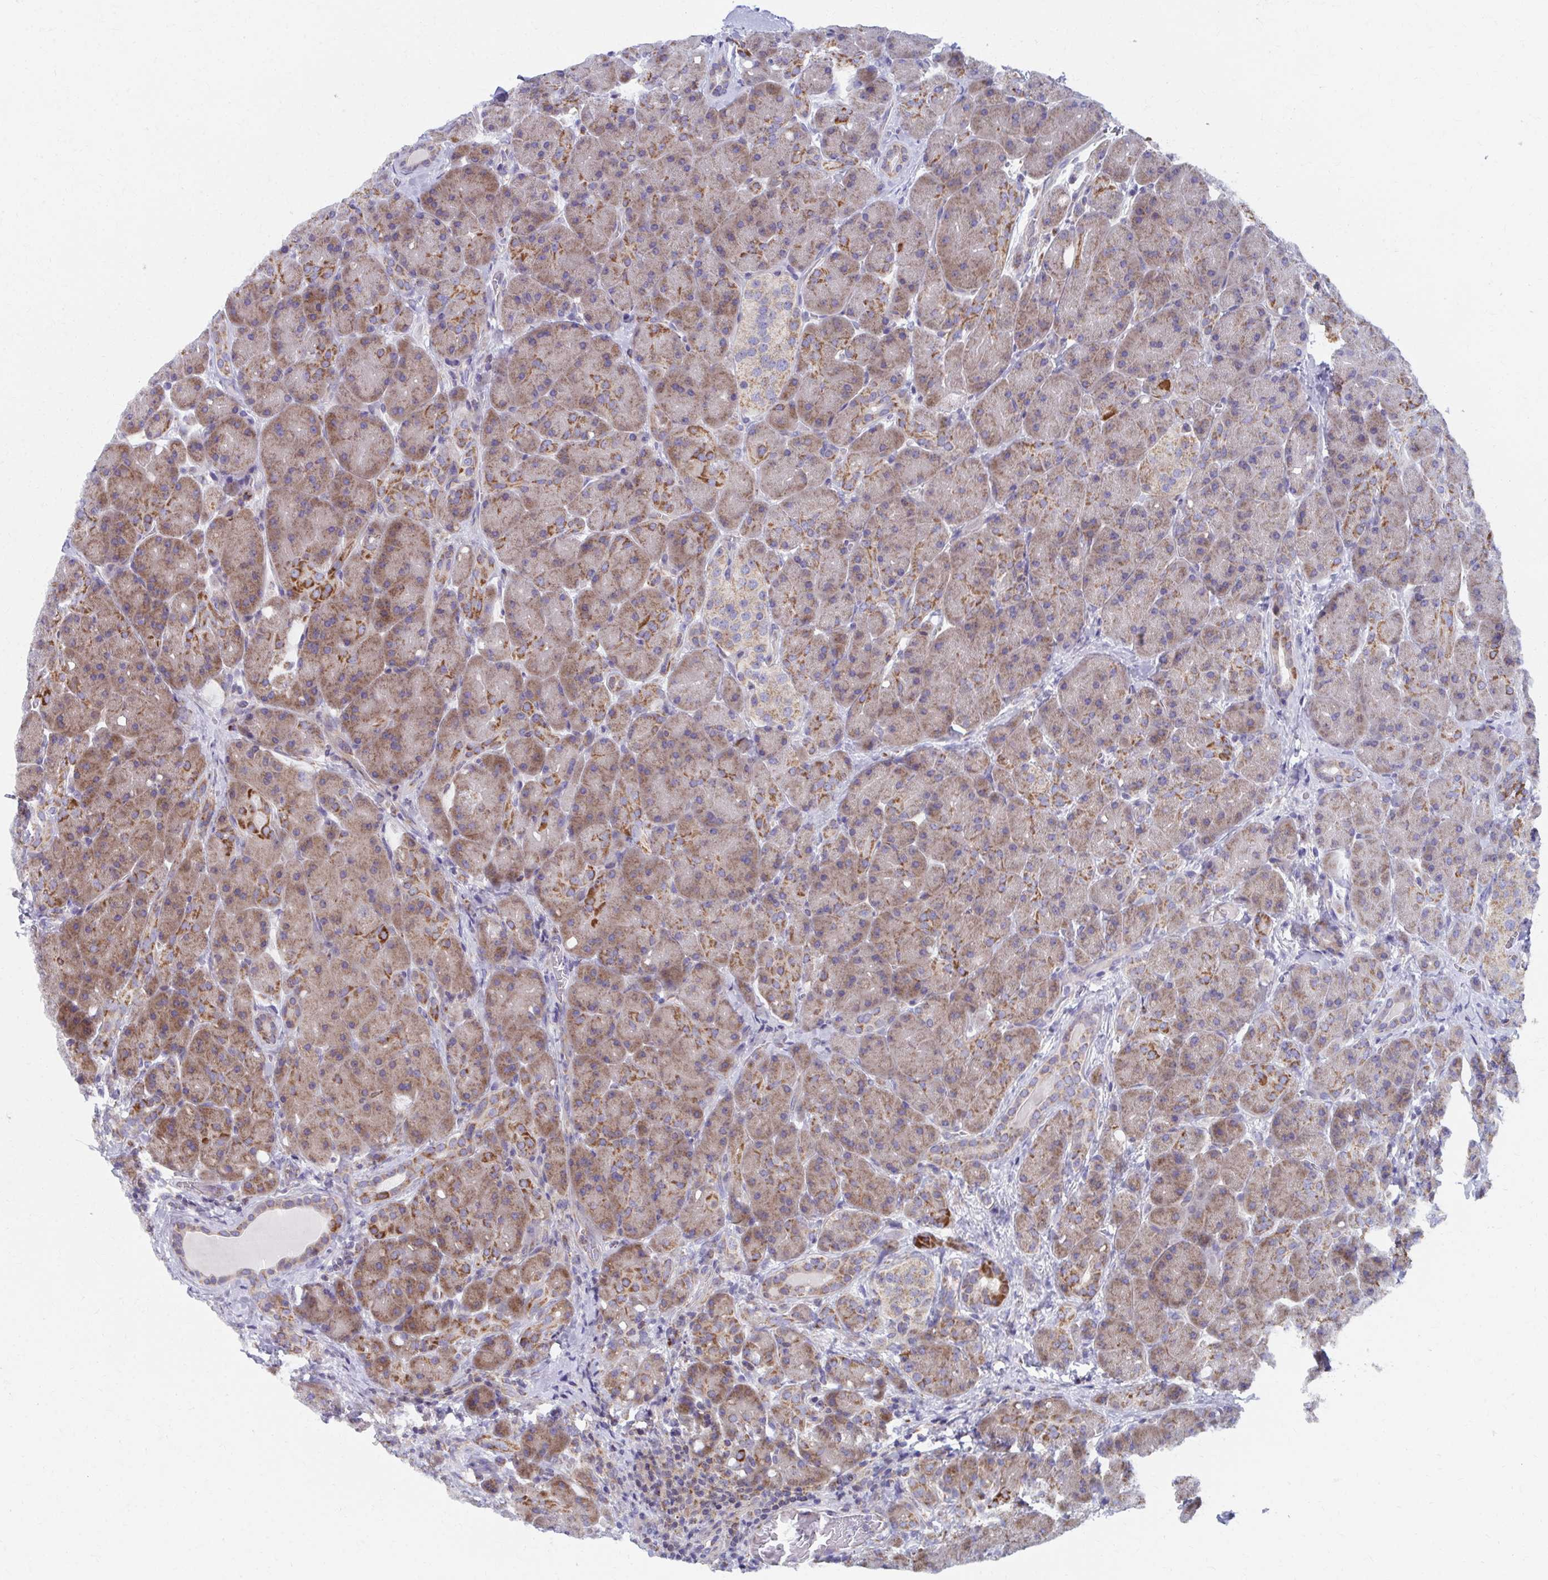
{"staining": {"intensity": "moderate", "quantity": "25%-75%", "location": "cytoplasmic/membranous"}, "tissue": "pancreas", "cell_type": "Exocrine glandular cells", "image_type": "normal", "snomed": [{"axis": "morphology", "description": "Normal tissue, NOS"}, {"axis": "topography", "description": "Pancreas"}], "caption": "A brown stain shows moderate cytoplasmic/membranous positivity of a protein in exocrine glandular cells of benign pancreas.", "gene": "RCC1L", "patient": {"sex": "male", "age": 55}}